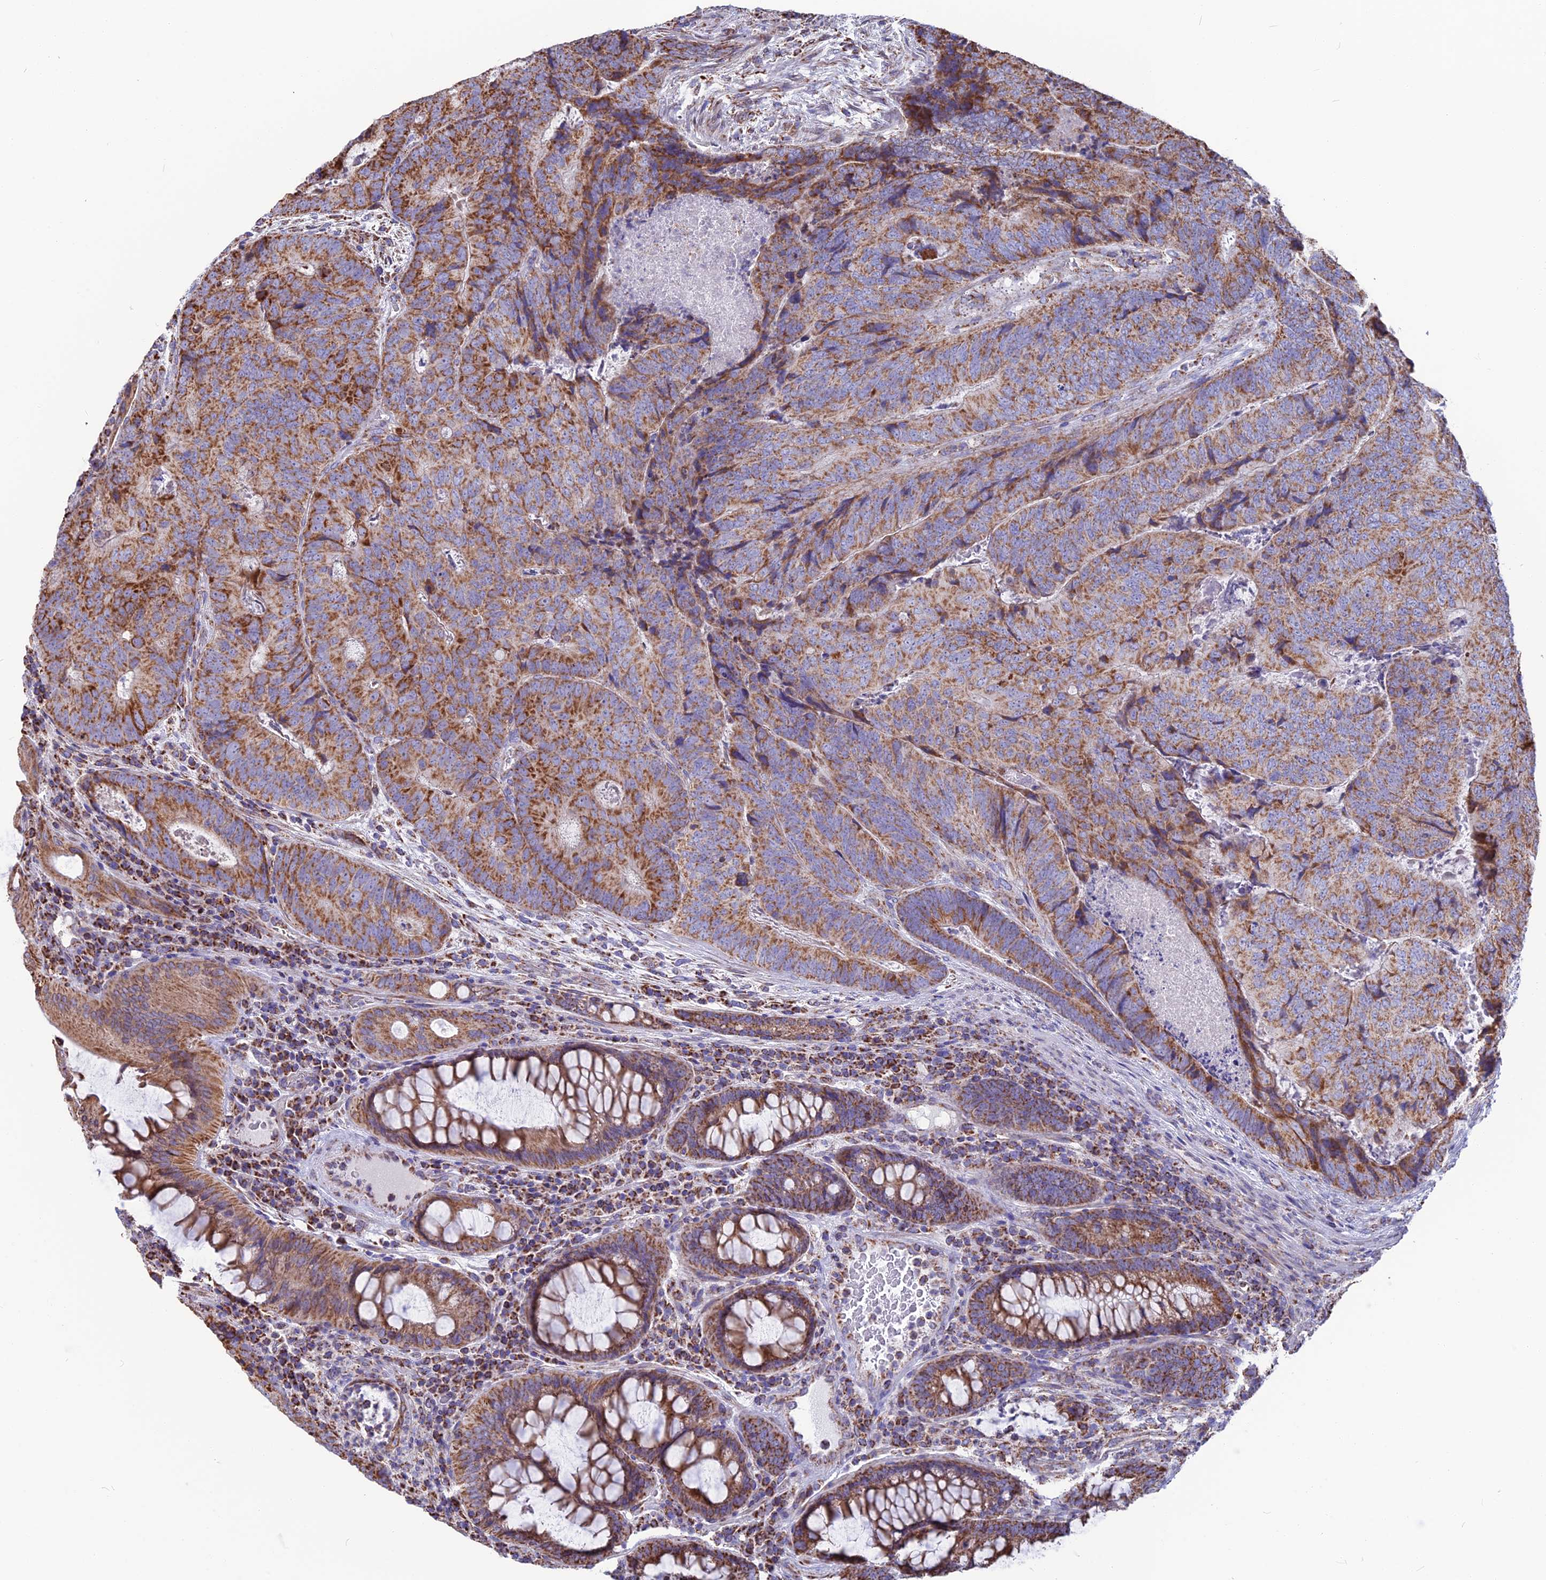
{"staining": {"intensity": "moderate", "quantity": ">75%", "location": "cytoplasmic/membranous"}, "tissue": "colorectal cancer", "cell_type": "Tumor cells", "image_type": "cancer", "snomed": [{"axis": "morphology", "description": "Adenocarcinoma, NOS"}, {"axis": "topography", "description": "Colon"}], "caption": "Immunohistochemistry image of adenocarcinoma (colorectal) stained for a protein (brown), which shows medium levels of moderate cytoplasmic/membranous expression in about >75% of tumor cells.", "gene": "CS", "patient": {"sex": "female", "age": 67}}